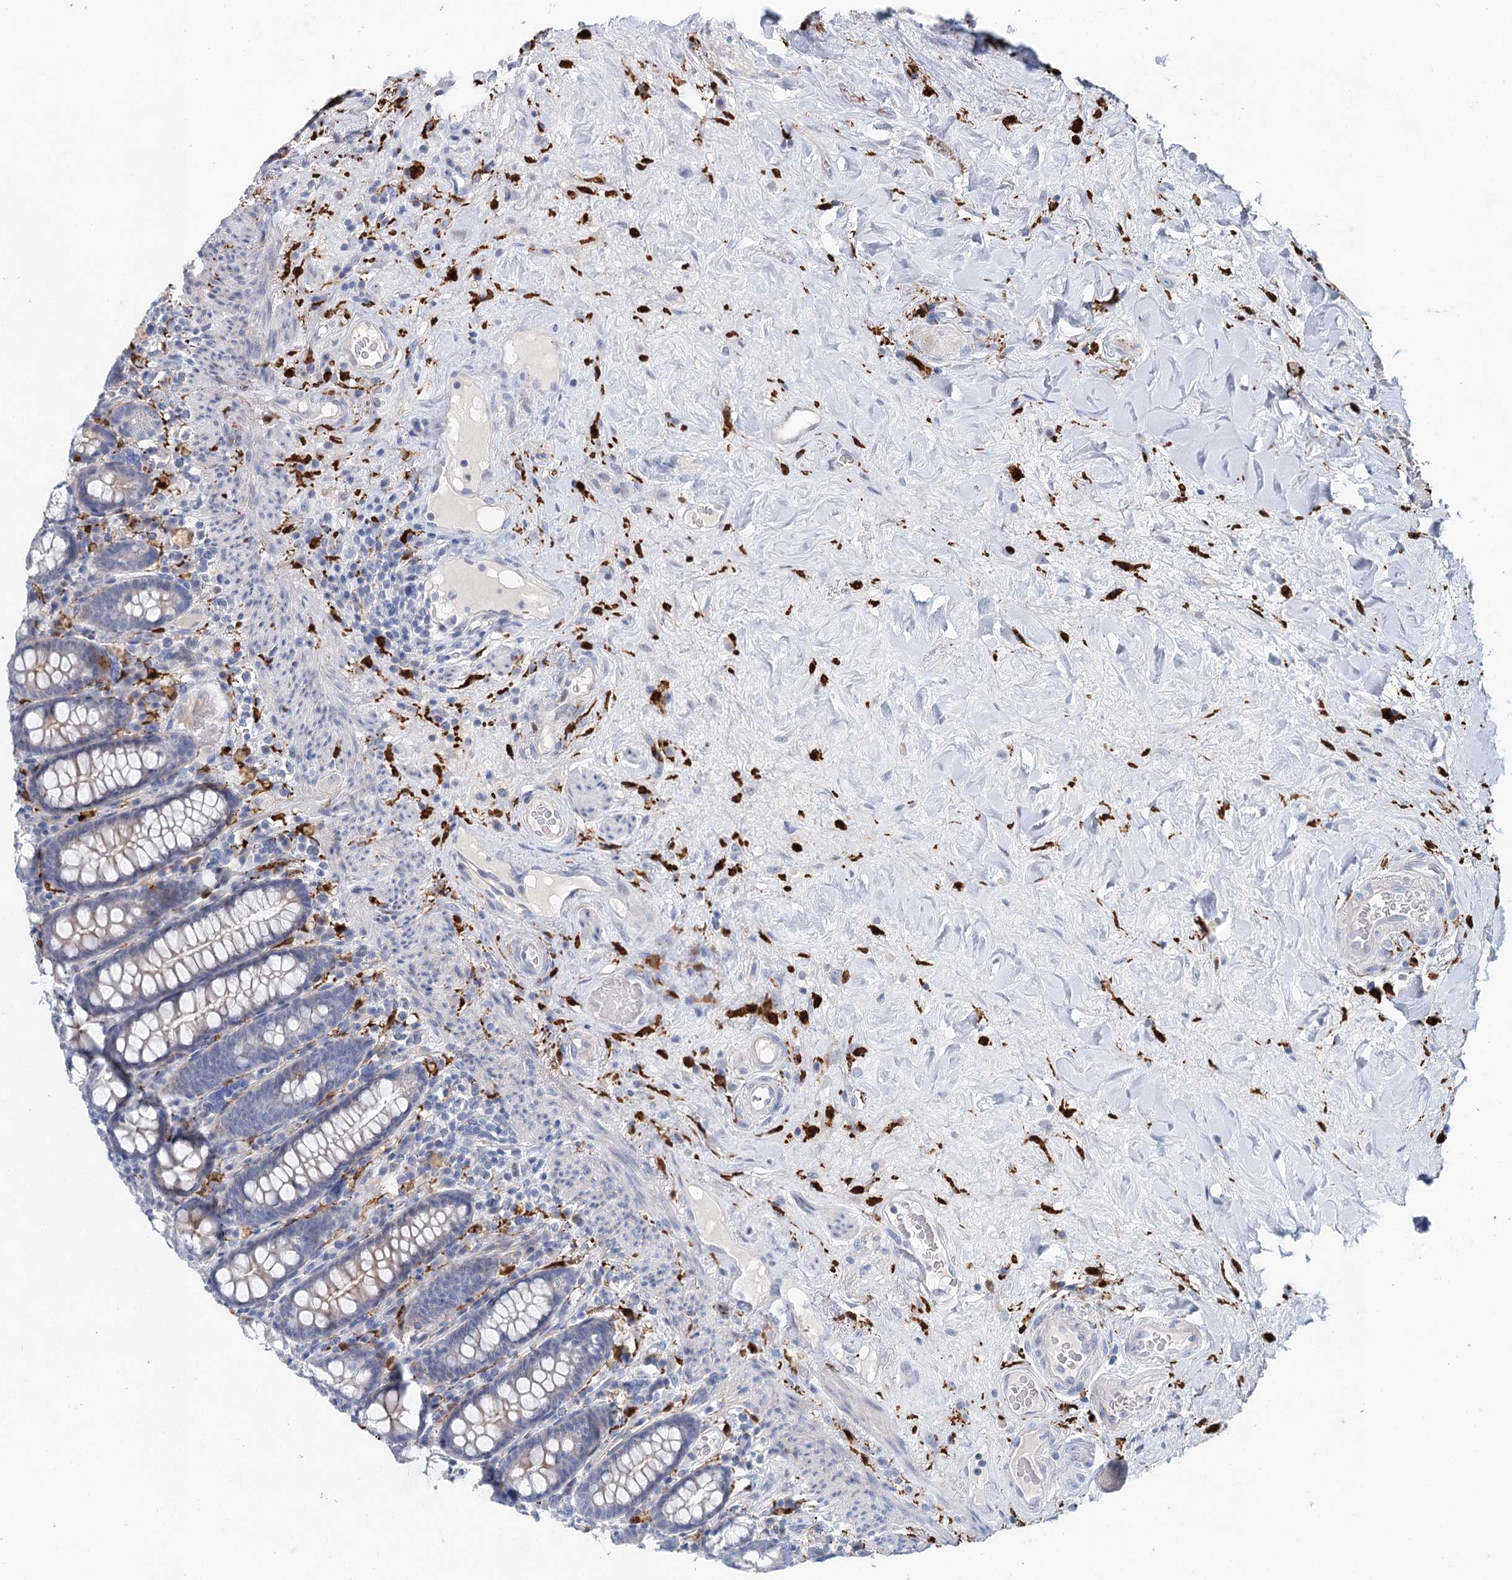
{"staining": {"intensity": "negative", "quantity": "none", "location": "none"}, "tissue": "colon", "cell_type": "Endothelial cells", "image_type": "normal", "snomed": [{"axis": "morphology", "description": "Normal tissue, NOS"}, {"axis": "topography", "description": "Colon"}], "caption": "This is an immunohistochemistry (IHC) photomicrograph of benign colon. There is no expression in endothelial cells.", "gene": "SLC19A3", "patient": {"sex": "female", "age": 79}}